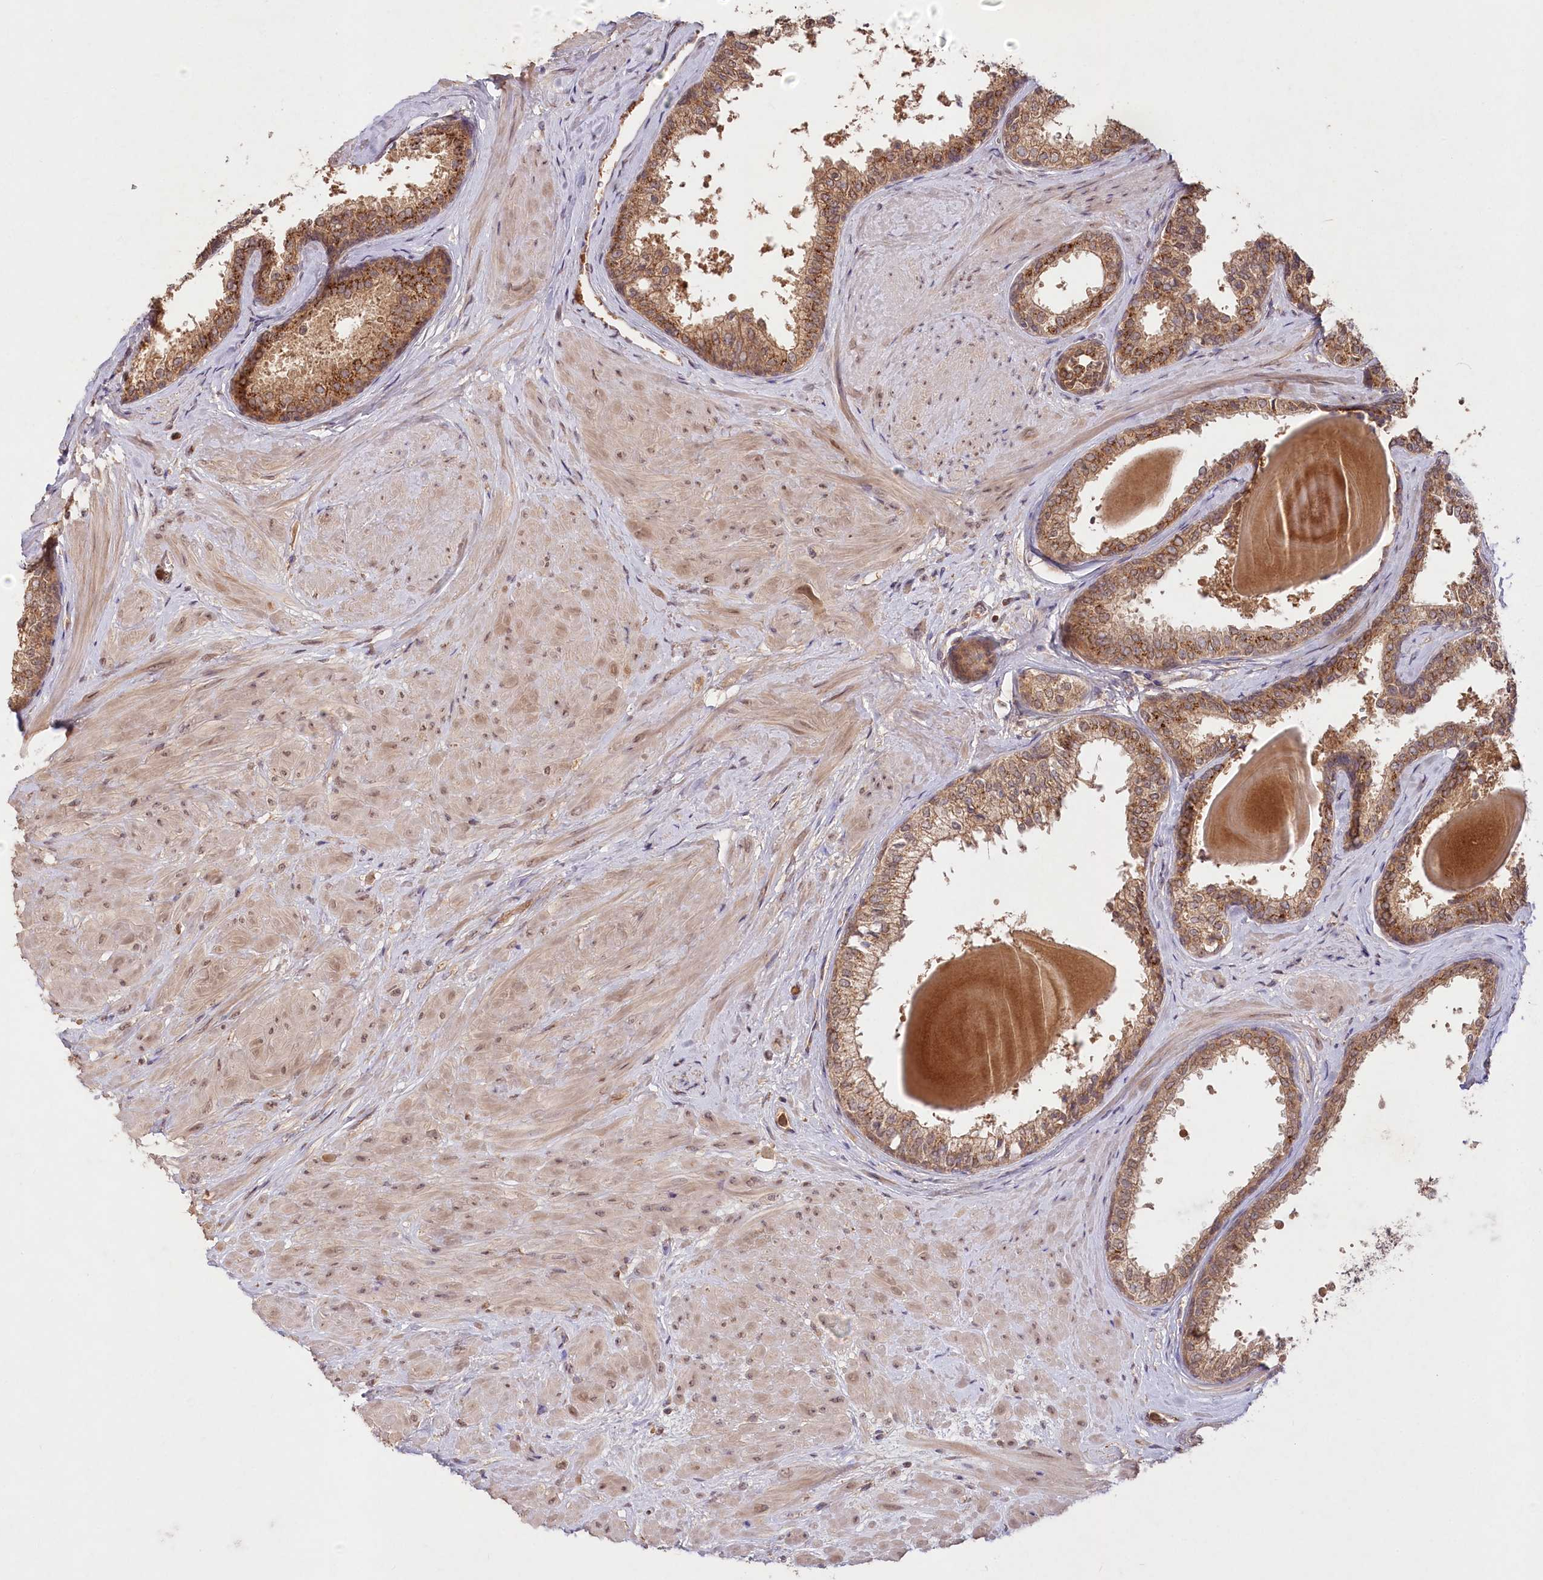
{"staining": {"intensity": "moderate", "quantity": ">75%", "location": "cytoplasmic/membranous"}, "tissue": "prostate", "cell_type": "Glandular cells", "image_type": "normal", "snomed": [{"axis": "morphology", "description": "Normal tissue, NOS"}, {"axis": "topography", "description": "Prostate"}], "caption": "Glandular cells reveal medium levels of moderate cytoplasmic/membranous expression in approximately >75% of cells in normal prostate. The protein of interest is stained brown, and the nuclei are stained in blue (DAB IHC with brightfield microscopy, high magnification).", "gene": "IRAK1BP1", "patient": {"sex": "male", "age": 48}}